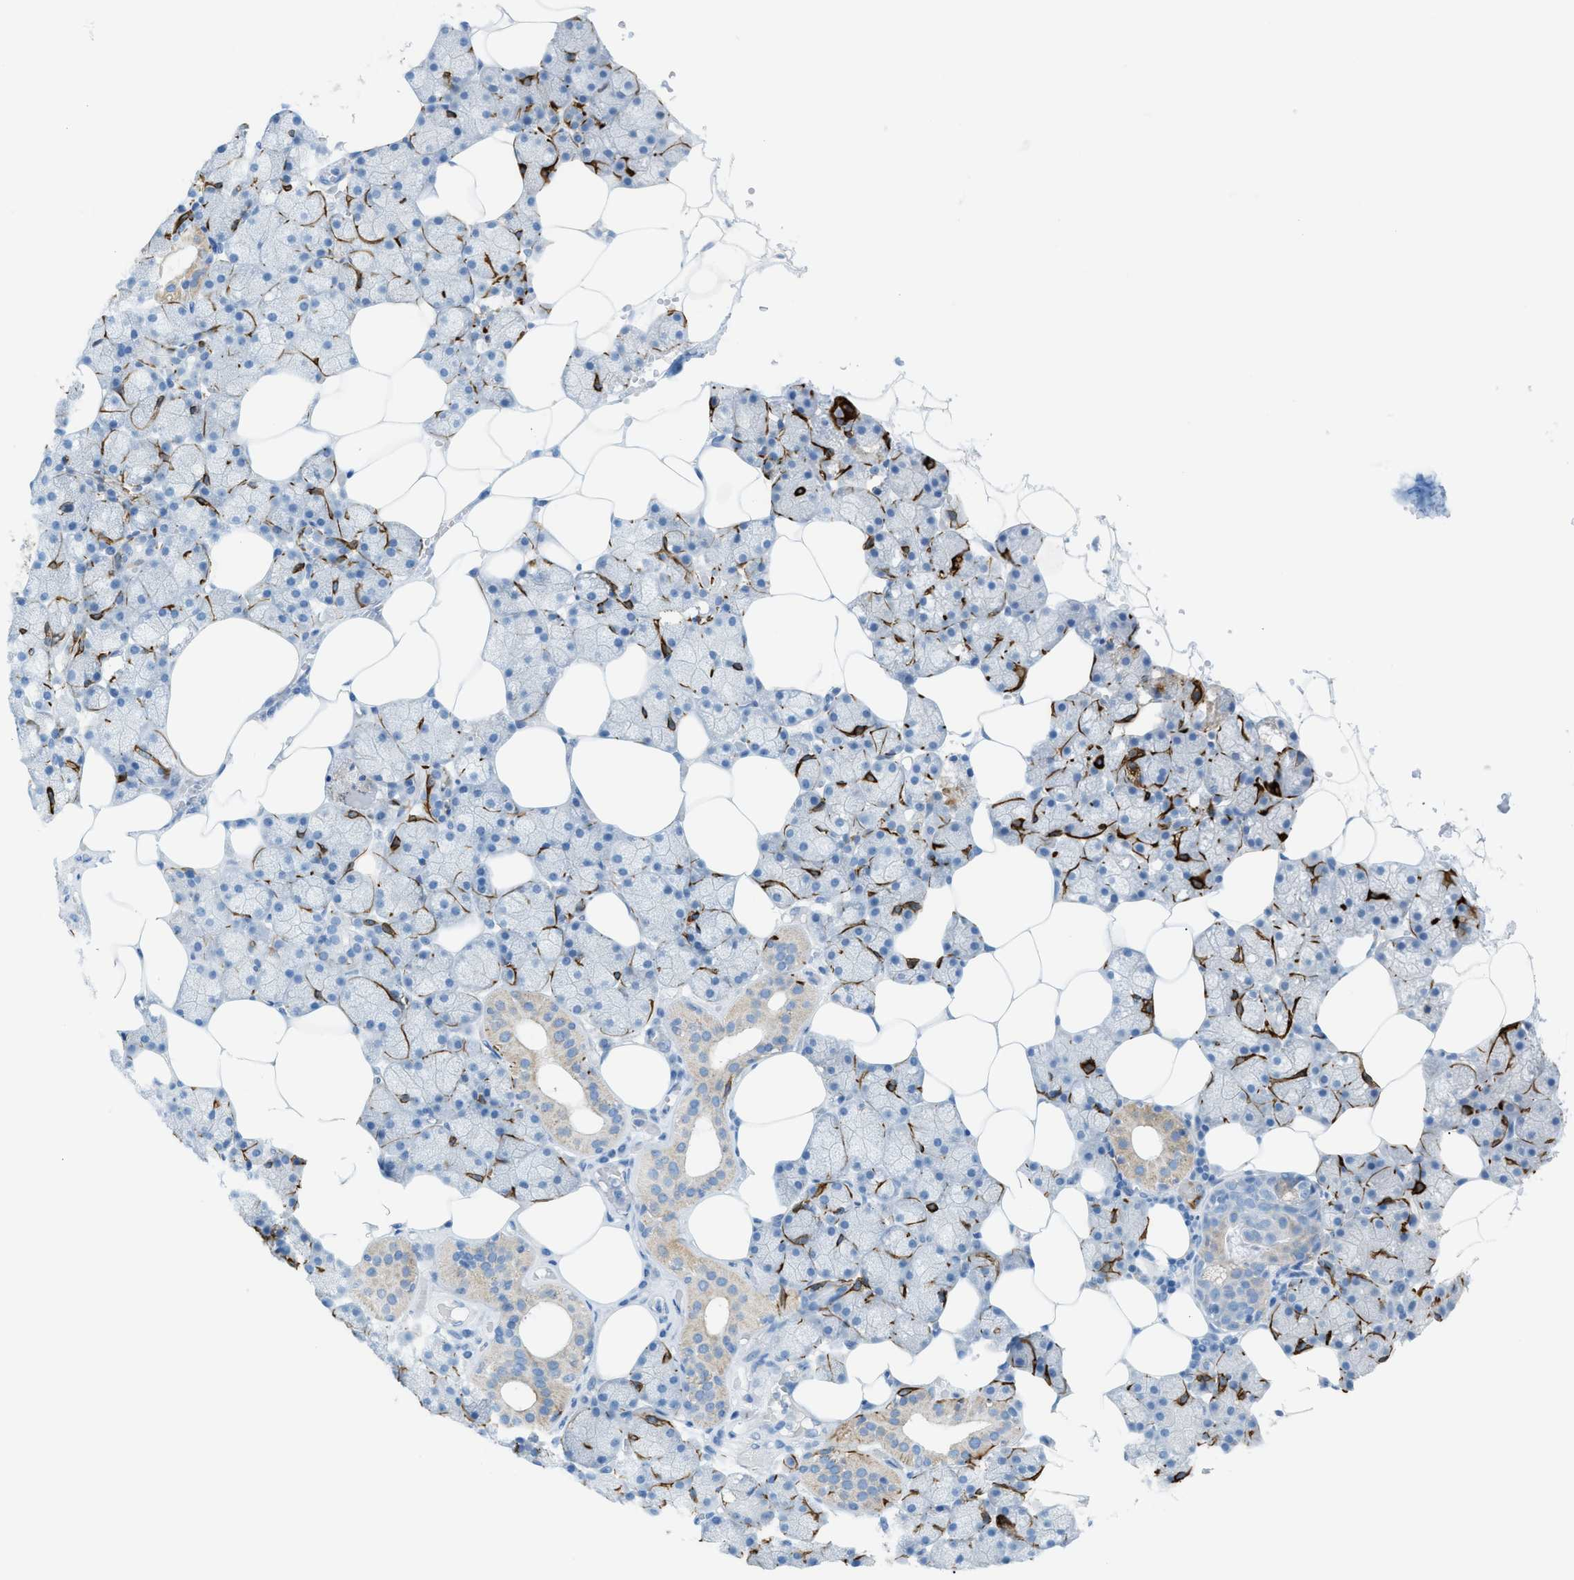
{"staining": {"intensity": "negative", "quantity": "none", "location": "none"}, "tissue": "salivary gland", "cell_type": "Glandular cells", "image_type": "normal", "snomed": [{"axis": "morphology", "description": "Normal tissue, NOS"}, {"axis": "topography", "description": "Salivary gland"}], "caption": "Photomicrograph shows no protein expression in glandular cells of unremarkable salivary gland. Nuclei are stained in blue.", "gene": "MYH11", "patient": {"sex": "male", "age": 62}}